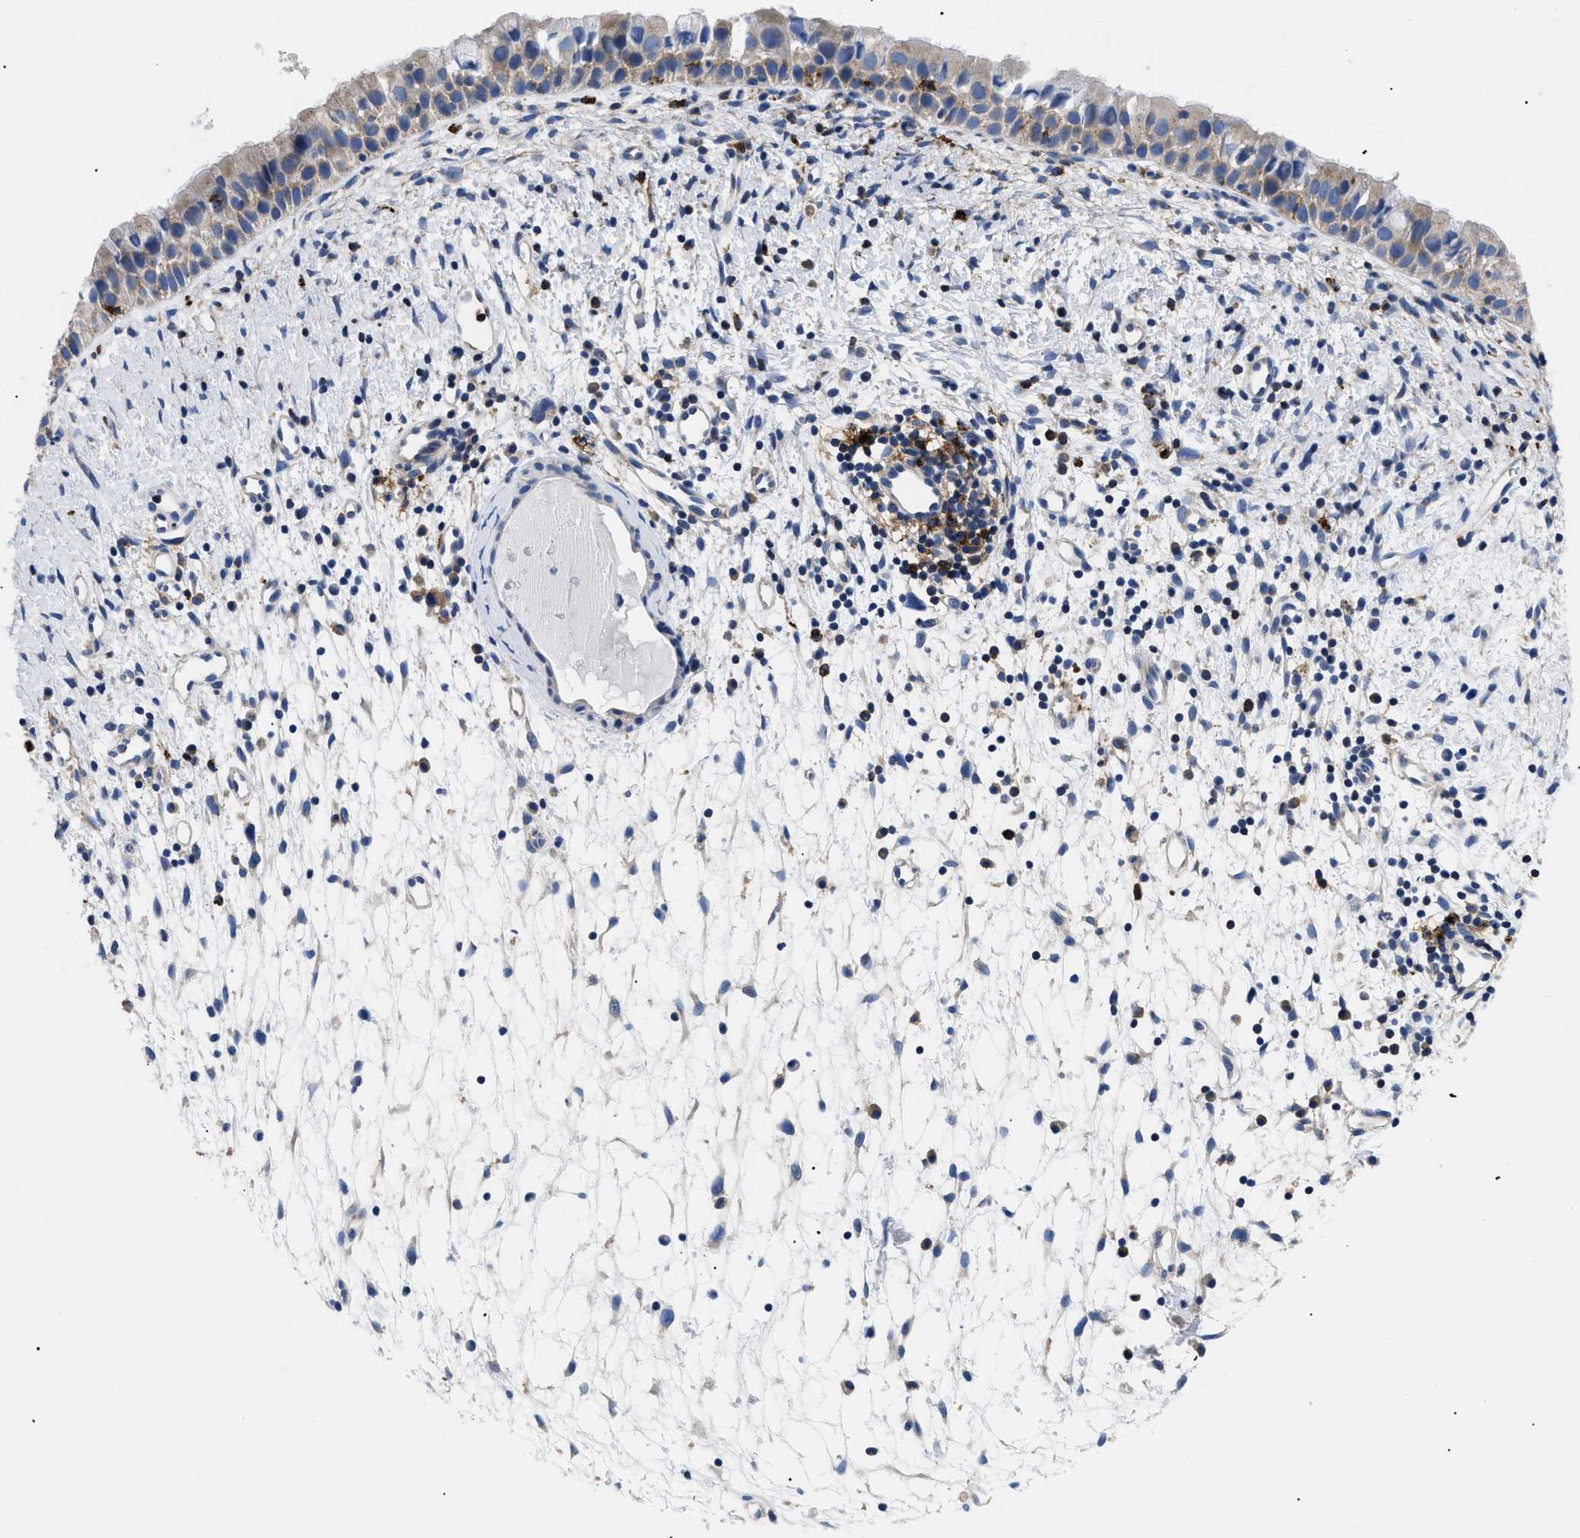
{"staining": {"intensity": "weak", "quantity": "<25%", "location": "cytoplasmic/membranous"}, "tissue": "nasopharynx", "cell_type": "Respiratory epithelial cells", "image_type": "normal", "snomed": [{"axis": "morphology", "description": "Normal tissue, NOS"}, {"axis": "topography", "description": "Nasopharynx"}], "caption": "Respiratory epithelial cells are negative for protein expression in normal human nasopharynx. (DAB immunohistochemistry (IHC), high magnification).", "gene": "HLA", "patient": {"sex": "male", "age": 22}}